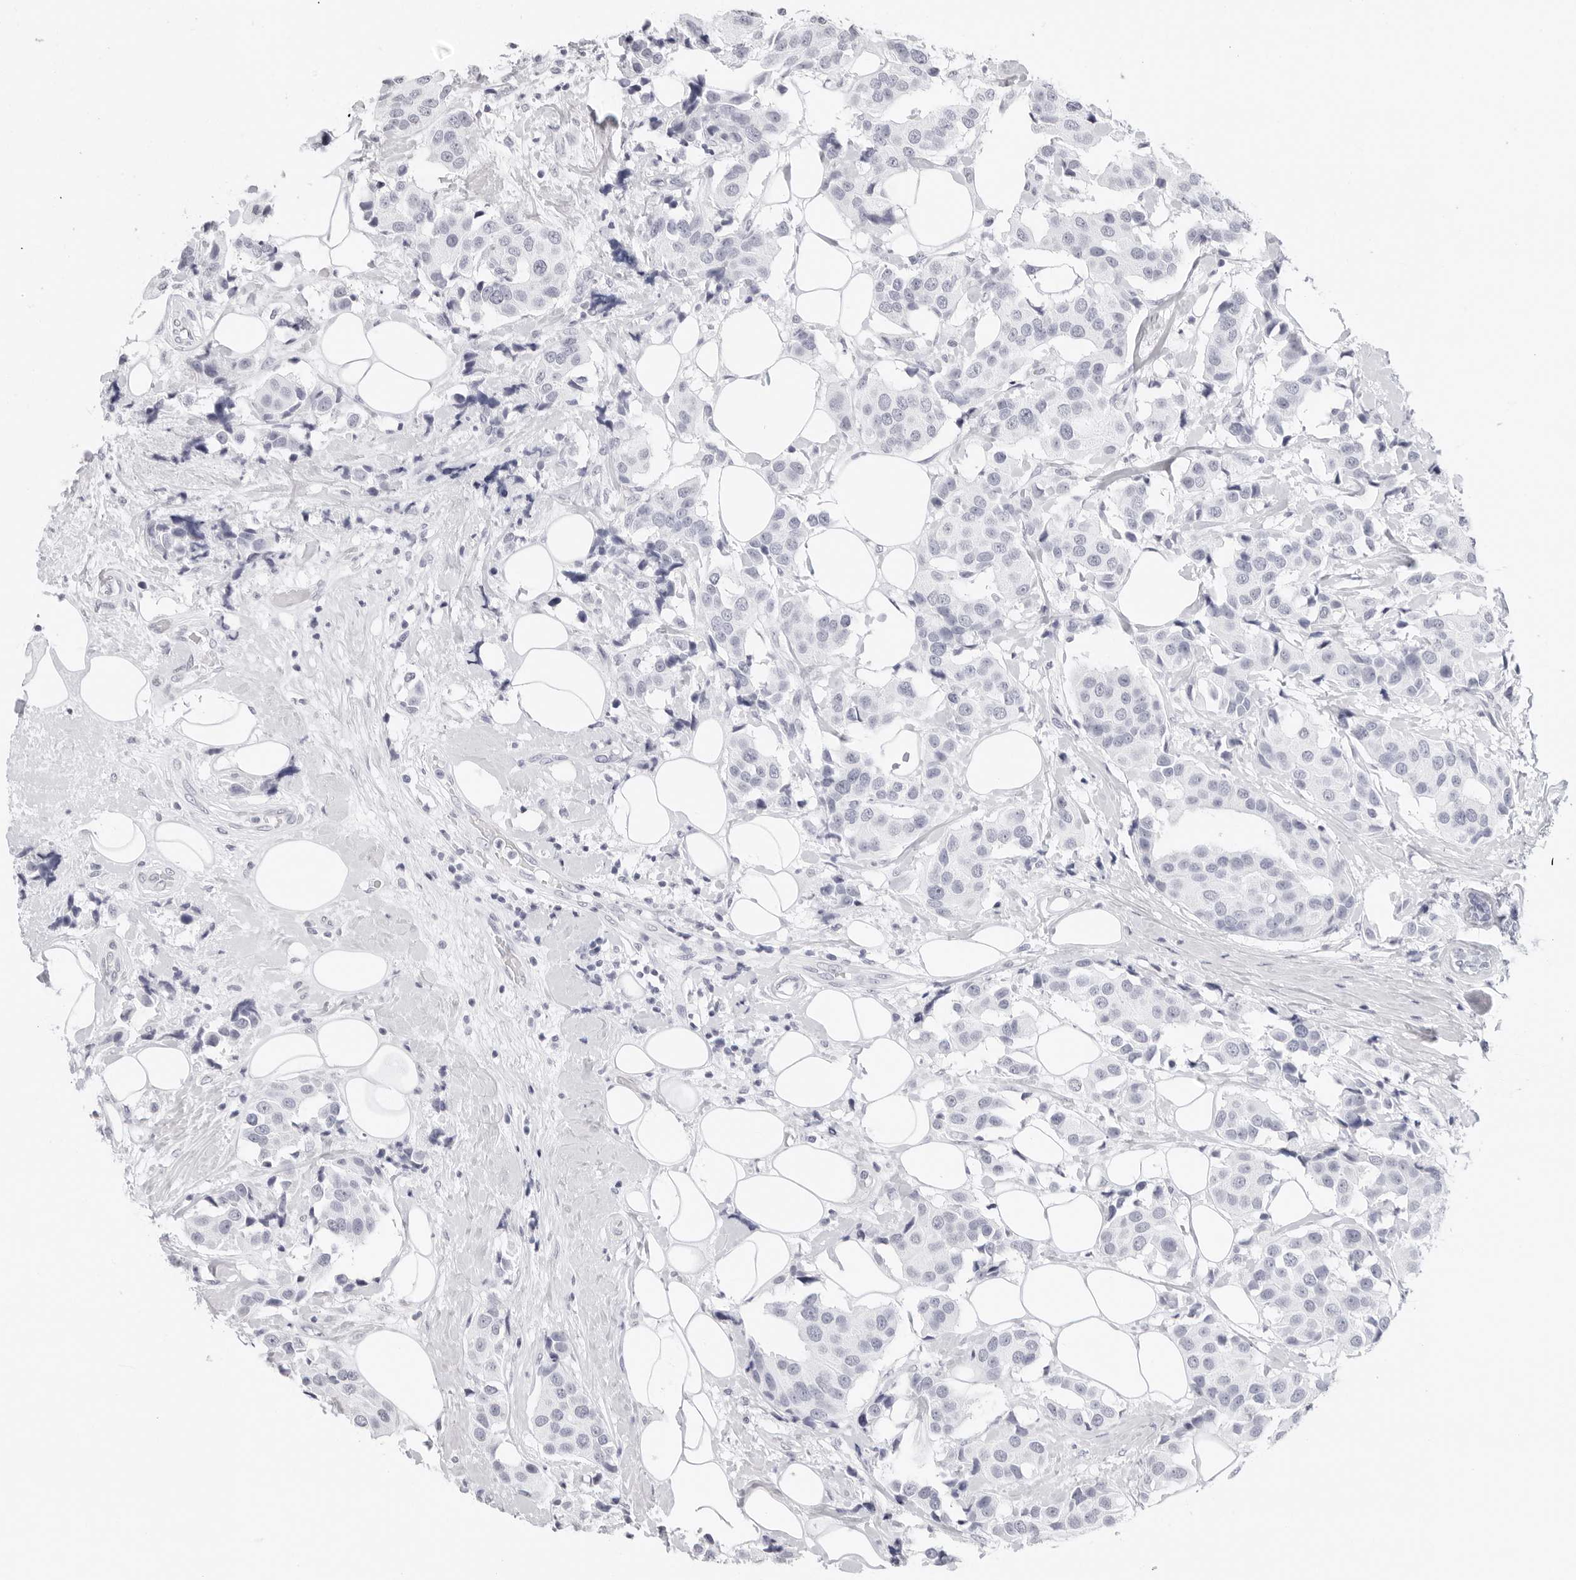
{"staining": {"intensity": "negative", "quantity": "none", "location": "none"}, "tissue": "breast cancer", "cell_type": "Tumor cells", "image_type": "cancer", "snomed": [{"axis": "morphology", "description": "Normal tissue, NOS"}, {"axis": "morphology", "description": "Duct carcinoma"}, {"axis": "topography", "description": "Breast"}], "caption": "Immunohistochemistry of breast cancer shows no positivity in tumor cells.", "gene": "AGMAT", "patient": {"sex": "female", "age": 39}}